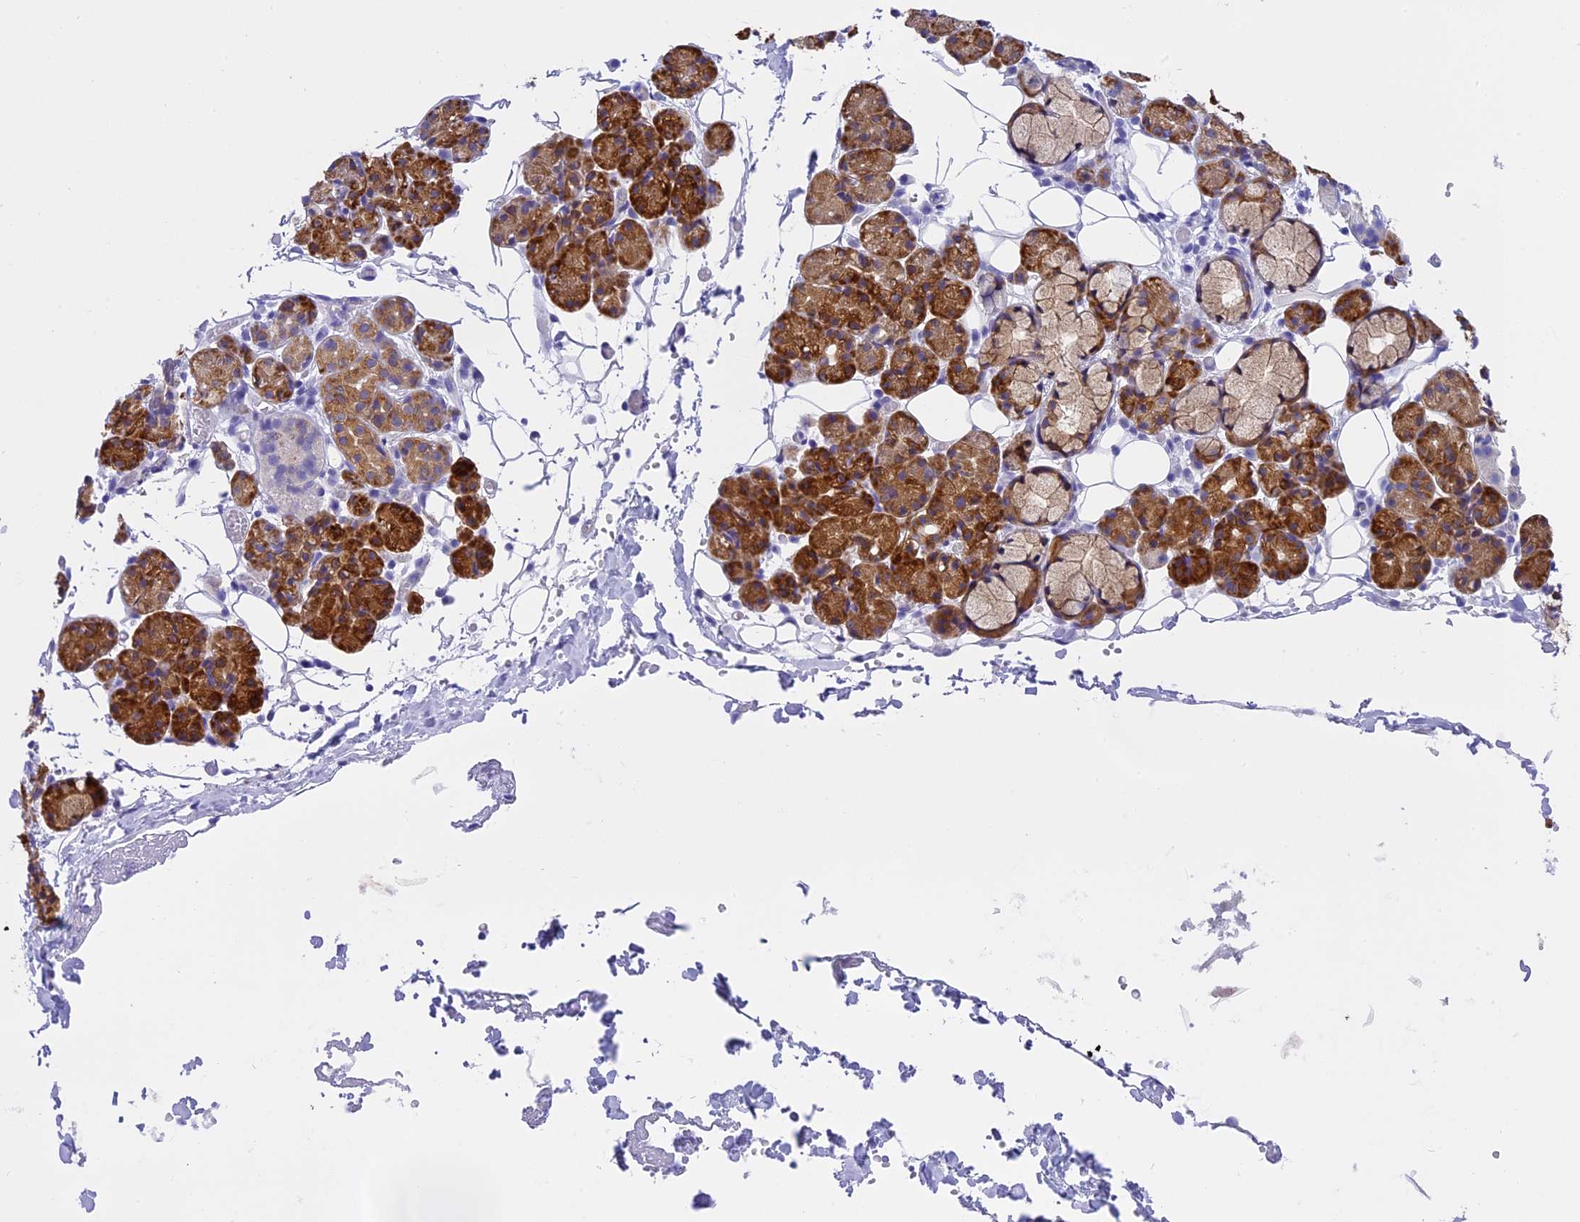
{"staining": {"intensity": "strong", "quantity": "25%-75%", "location": "cytoplasmic/membranous"}, "tissue": "salivary gland", "cell_type": "Glandular cells", "image_type": "normal", "snomed": [{"axis": "morphology", "description": "Normal tissue, NOS"}, {"axis": "topography", "description": "Salivary gland"}], "caption": "Protein staining exhibits strong cytoplasmic/membranous expression in approximately 25%-75% of glandular cells in normal salivary gland.", "gene": "KCTD14", "patient": {"sex": "male", "age": 63}}